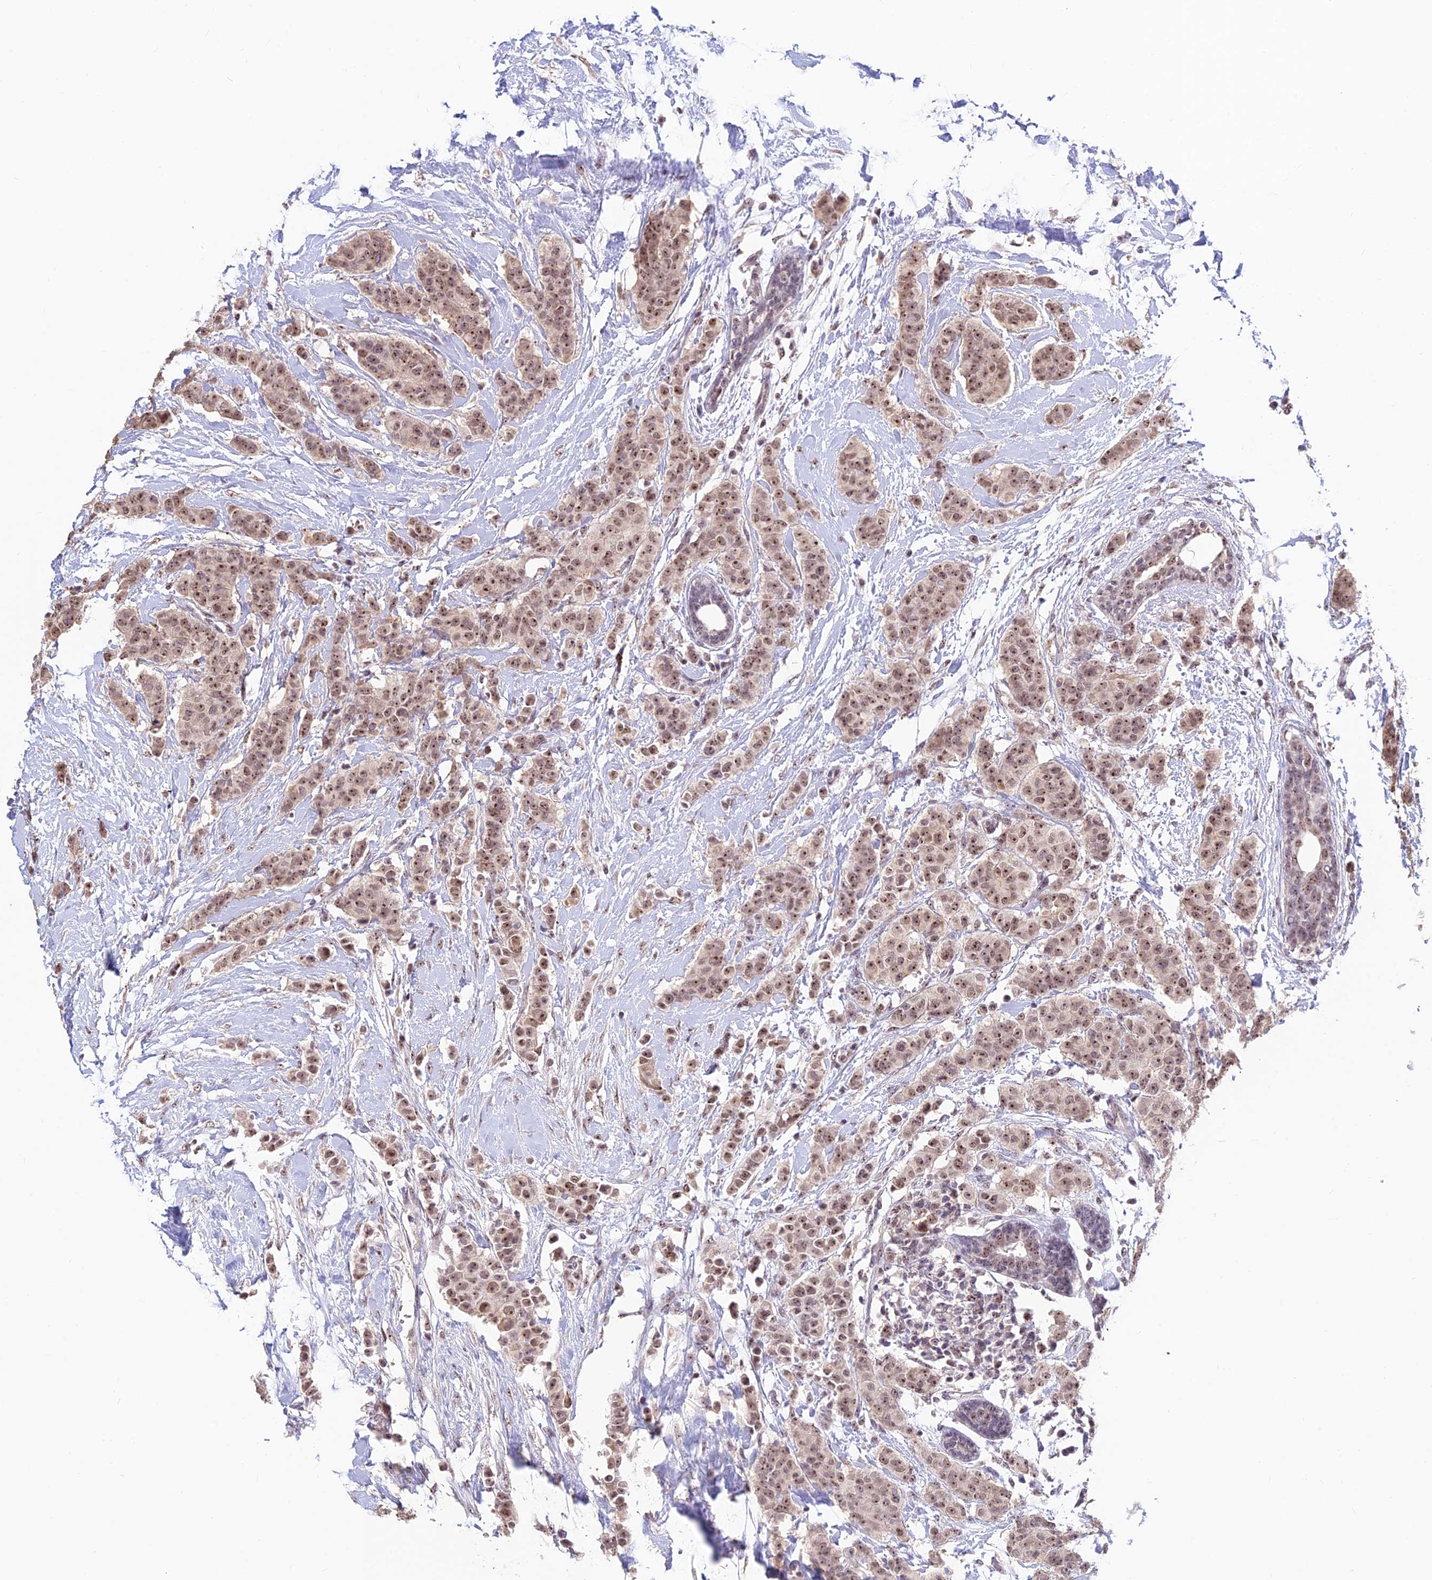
{"staining": {"intensity": "moderate", "quantity": ">75%", "location": "nuclear"}, "tissue": "breast cancer", "cell_type": "Tumor cells", "image_type": "cancer", "snomed": [{"axis": "morphology", "description": "Duct carcinoma"}, {"axis": "topography", "description": "Breast"}], "caption": "High-power microscopy captured an immunohistochemistry micrograph of breast intraductal carcinoma, revealing moderate nuclear positivity in about >75% of tumor cells. (Brightfield microscopy of DAB IHC at high magnification).", "gene": "POLR1G", "patient": {"sex": "female", "age": 40}}